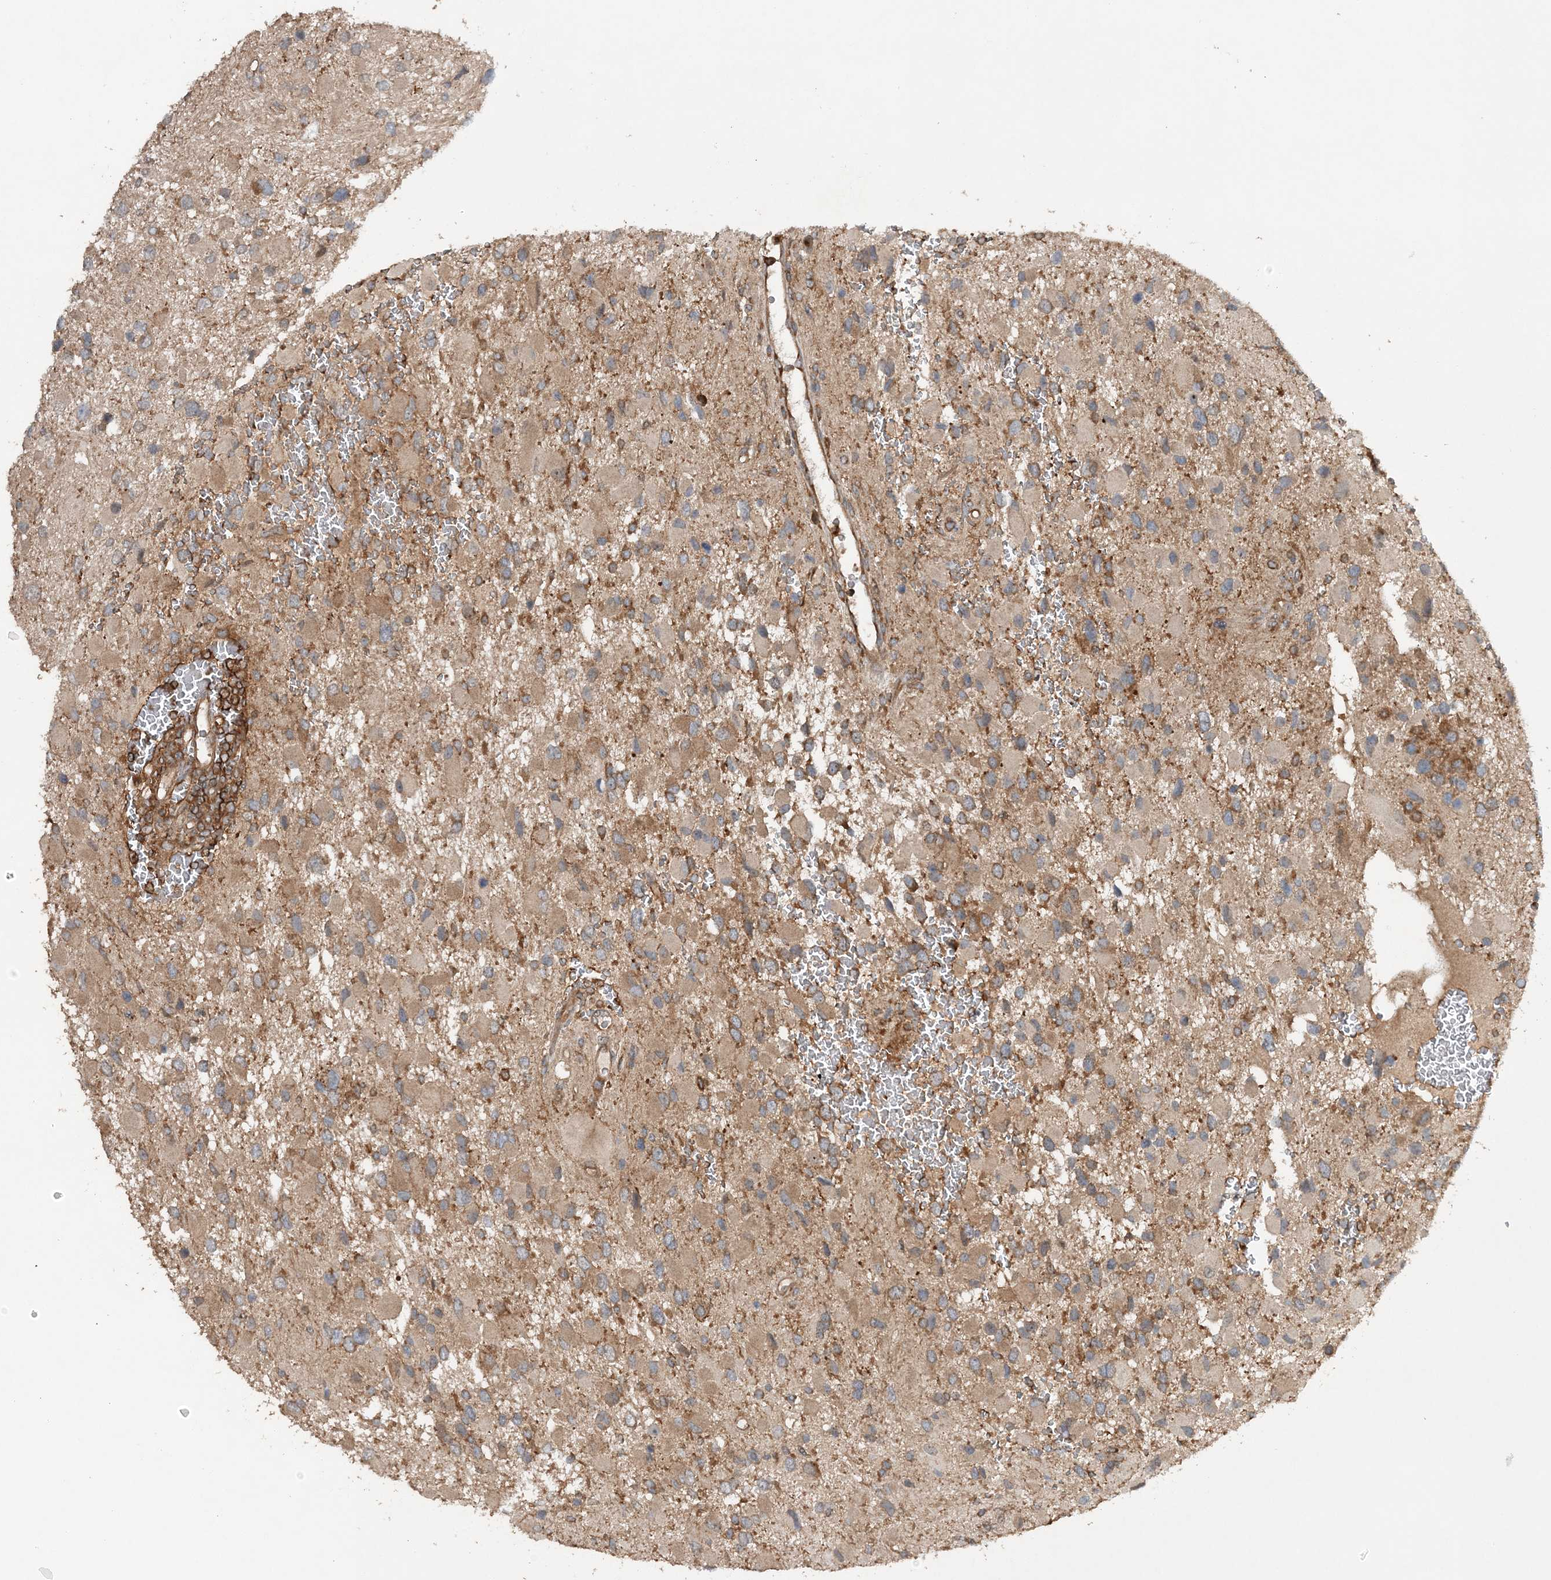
{"staining": {"intensity": "moderate", "quantity": "25%-75%", "location": "cytoplasmic/membranous"}, "tissue": "glioma", "cell_type": "Tumor cells", "image_type": "cancer", "snomed": [{"axis": "morphology", "description": "Glioma, malignant, High grade"}, {"axis": "topography", "description": "Brain"}], "caption": "Immunohistochemistry histopathology image of neoplastic tissue: glioma stained using IHC displays medium levels of moderate protein expression localized specifically in the cytoplasmic/membranous of tumor cells, appearing as a cytoplasmic/membranous brown color.", "gene": "ACAP2", "patient": {"sex": "male", "age": 53}}